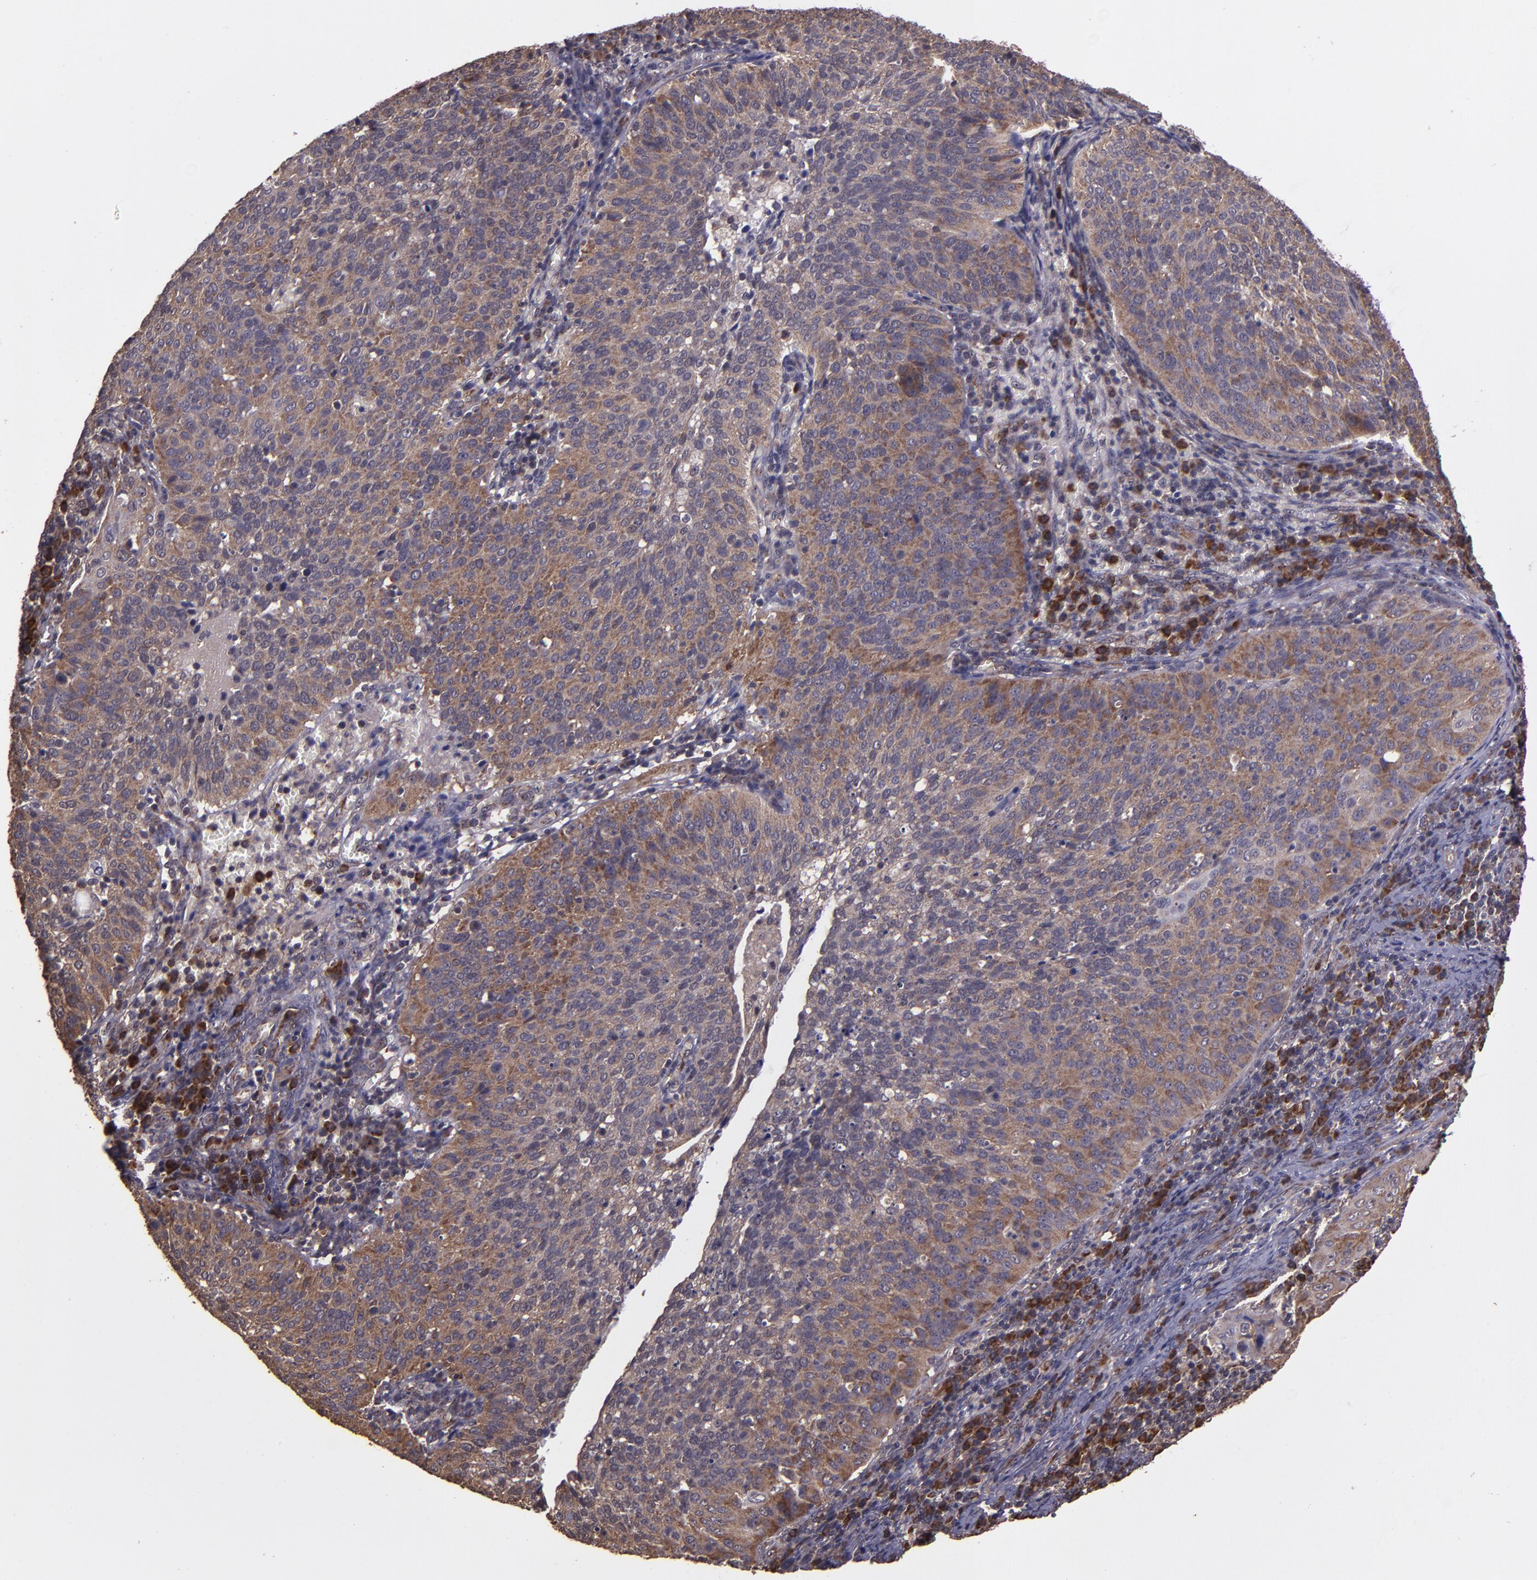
{"staining": {"intensity": "strong", "quantity": ">75%", "location": "cytoplasmic/membranous"}, "tissue": "cervical cancer", "cell_type": "Tumor cells", "image_type": "cancer", "snomed": [{"axis": "morphology", "description": "Squamous cell carcinoma, NOS"}, {"axis": "topography", "description": "Cervix"}], "caption": "Cervical cancer (squamous cell carcinoma) stained for a protein displays strong cytoplasmic/membranous positivity in tumor cells. (Brightfield microscopy of DAB IHC at high magnification).", "gene": "USP51", "patient": {"sex": "female", "age": 39}}